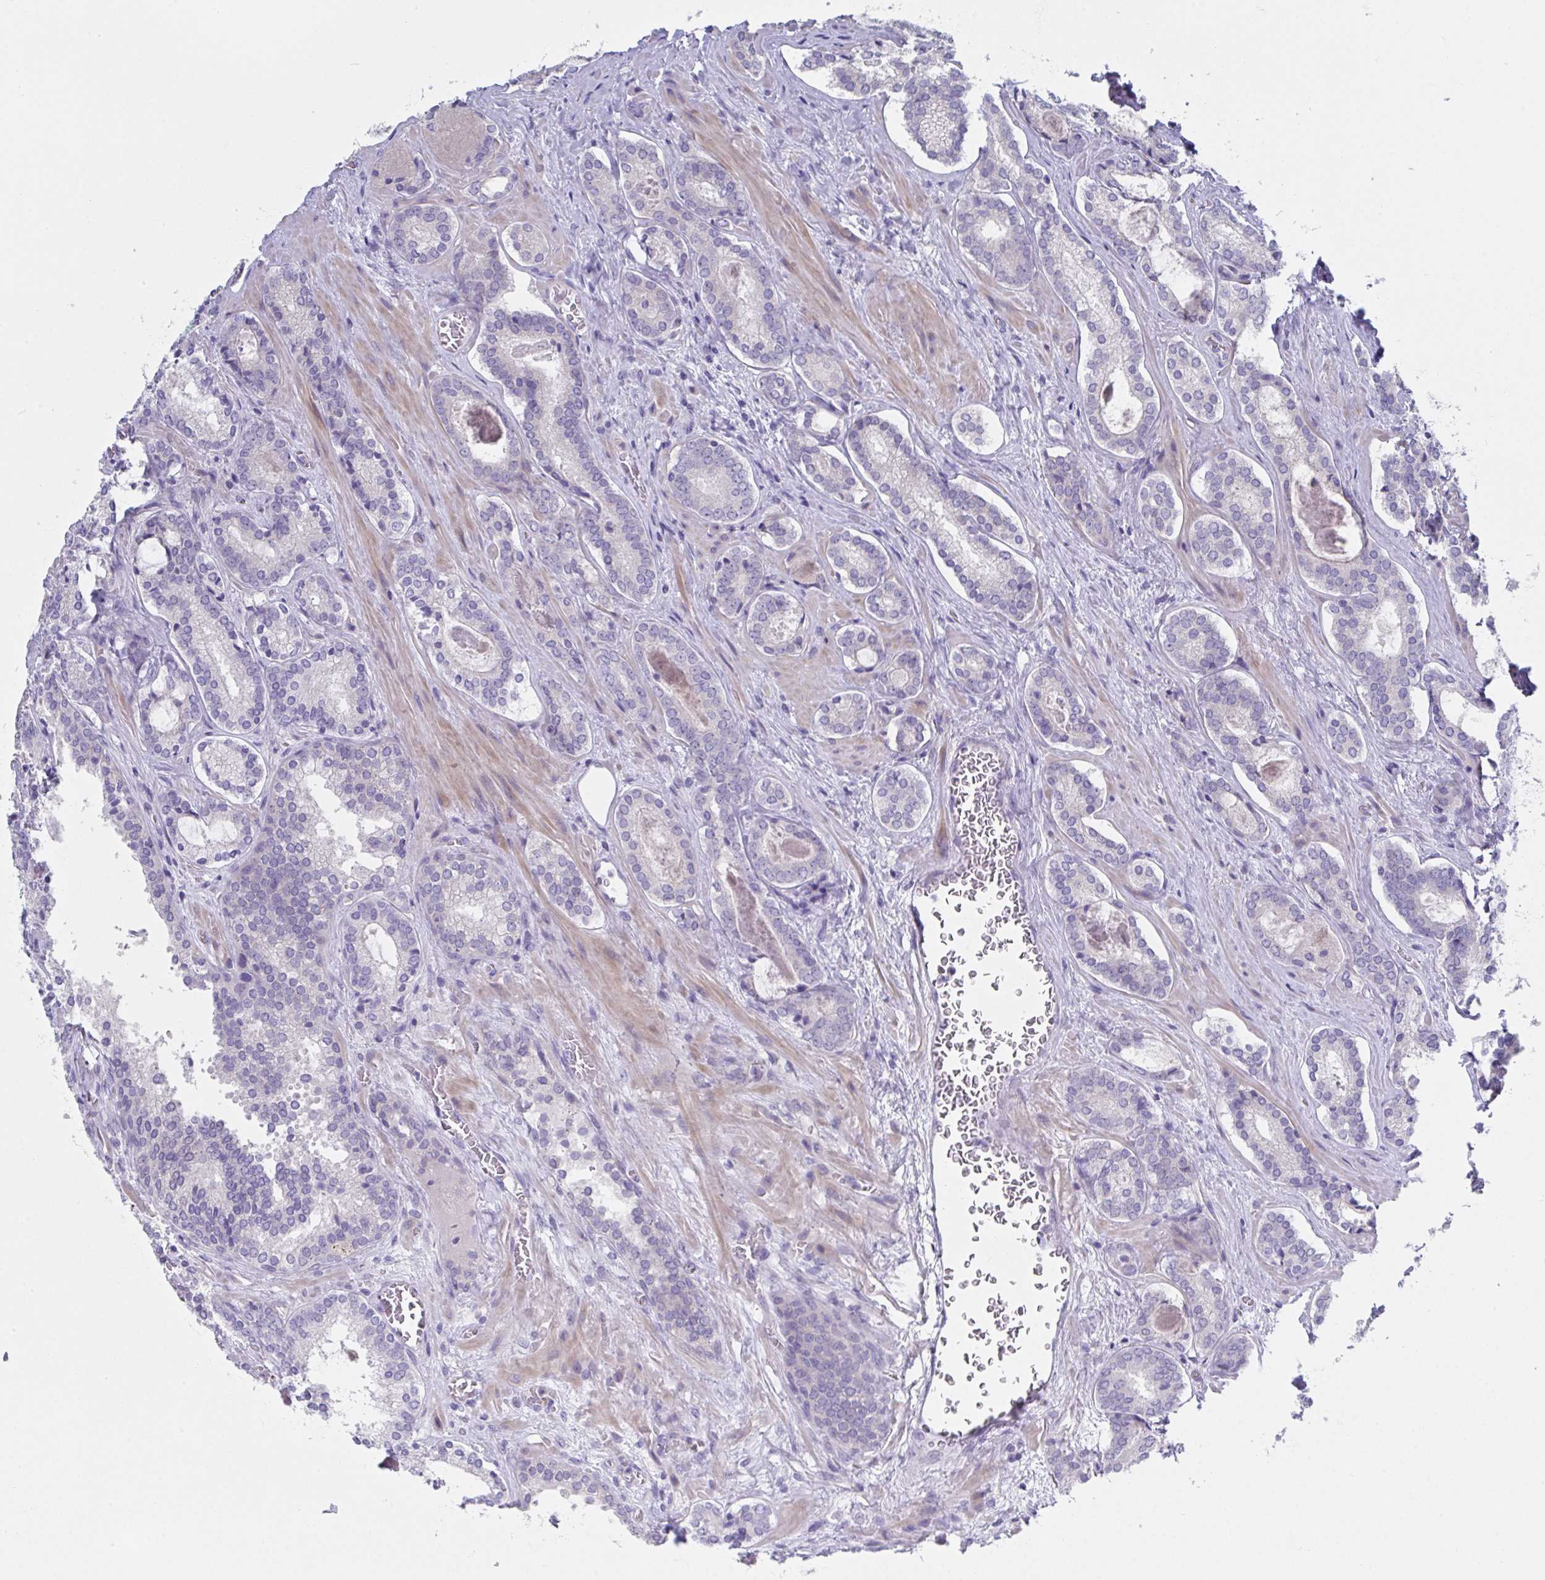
{"staining": {"intensity": "negative", "quantity": "none", "location": "none"}, "tissue": "prostate cancer", "cell_type": "Tumor cells", "image_type": "cancer", "snomed": [{"axis": "morphology", "description": "Adenocarcinoma, Low grade"}, {"axis": "topography", "description": "Prostate"}], "caption": "There is no significant expression in tumor cells of adenocarcinoma (low-grade) (prostate).", "gene": "FBXO47", "patient": {"sex": "male", "age": 62}}